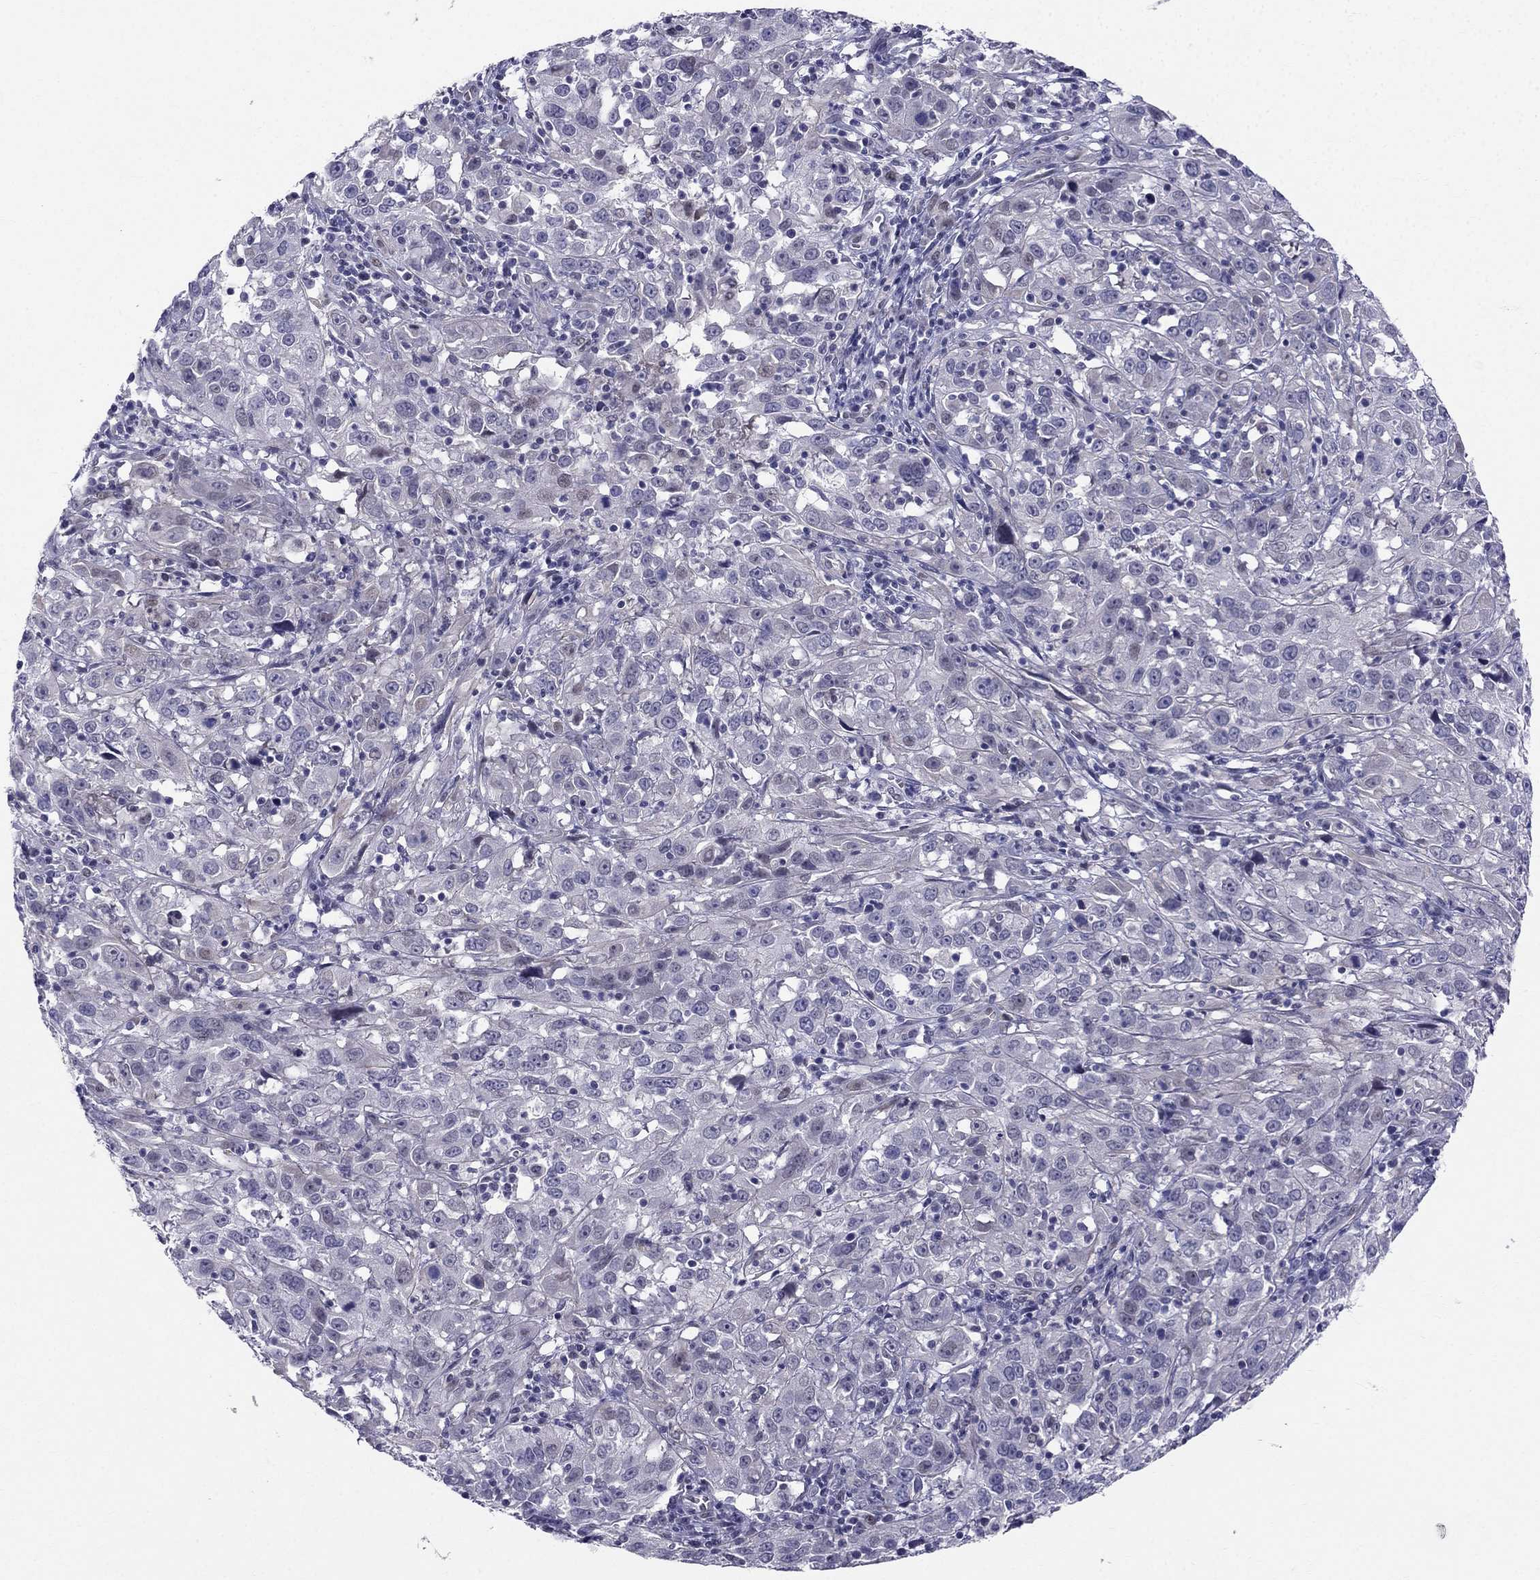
{"staining": {"intensity": "negative", "quantity": "none", "location": "none"}, "tissue": "cervical cancer", "cell_type": "Tumor cells", "image_type": "cancer", "snomed": [{"axis": "morphology", "description": "Squamous cell carcinoma, NOS"}, {"axis": "topography", "description": "Cervix"}], "caption": "This is an immunohistochemistry photomicrograph of squamous cell carcinoma (cervical). There is no positivity in tumor cells.", "gene": "BAG5", "patient": {"sex": "female", "age": 32}}